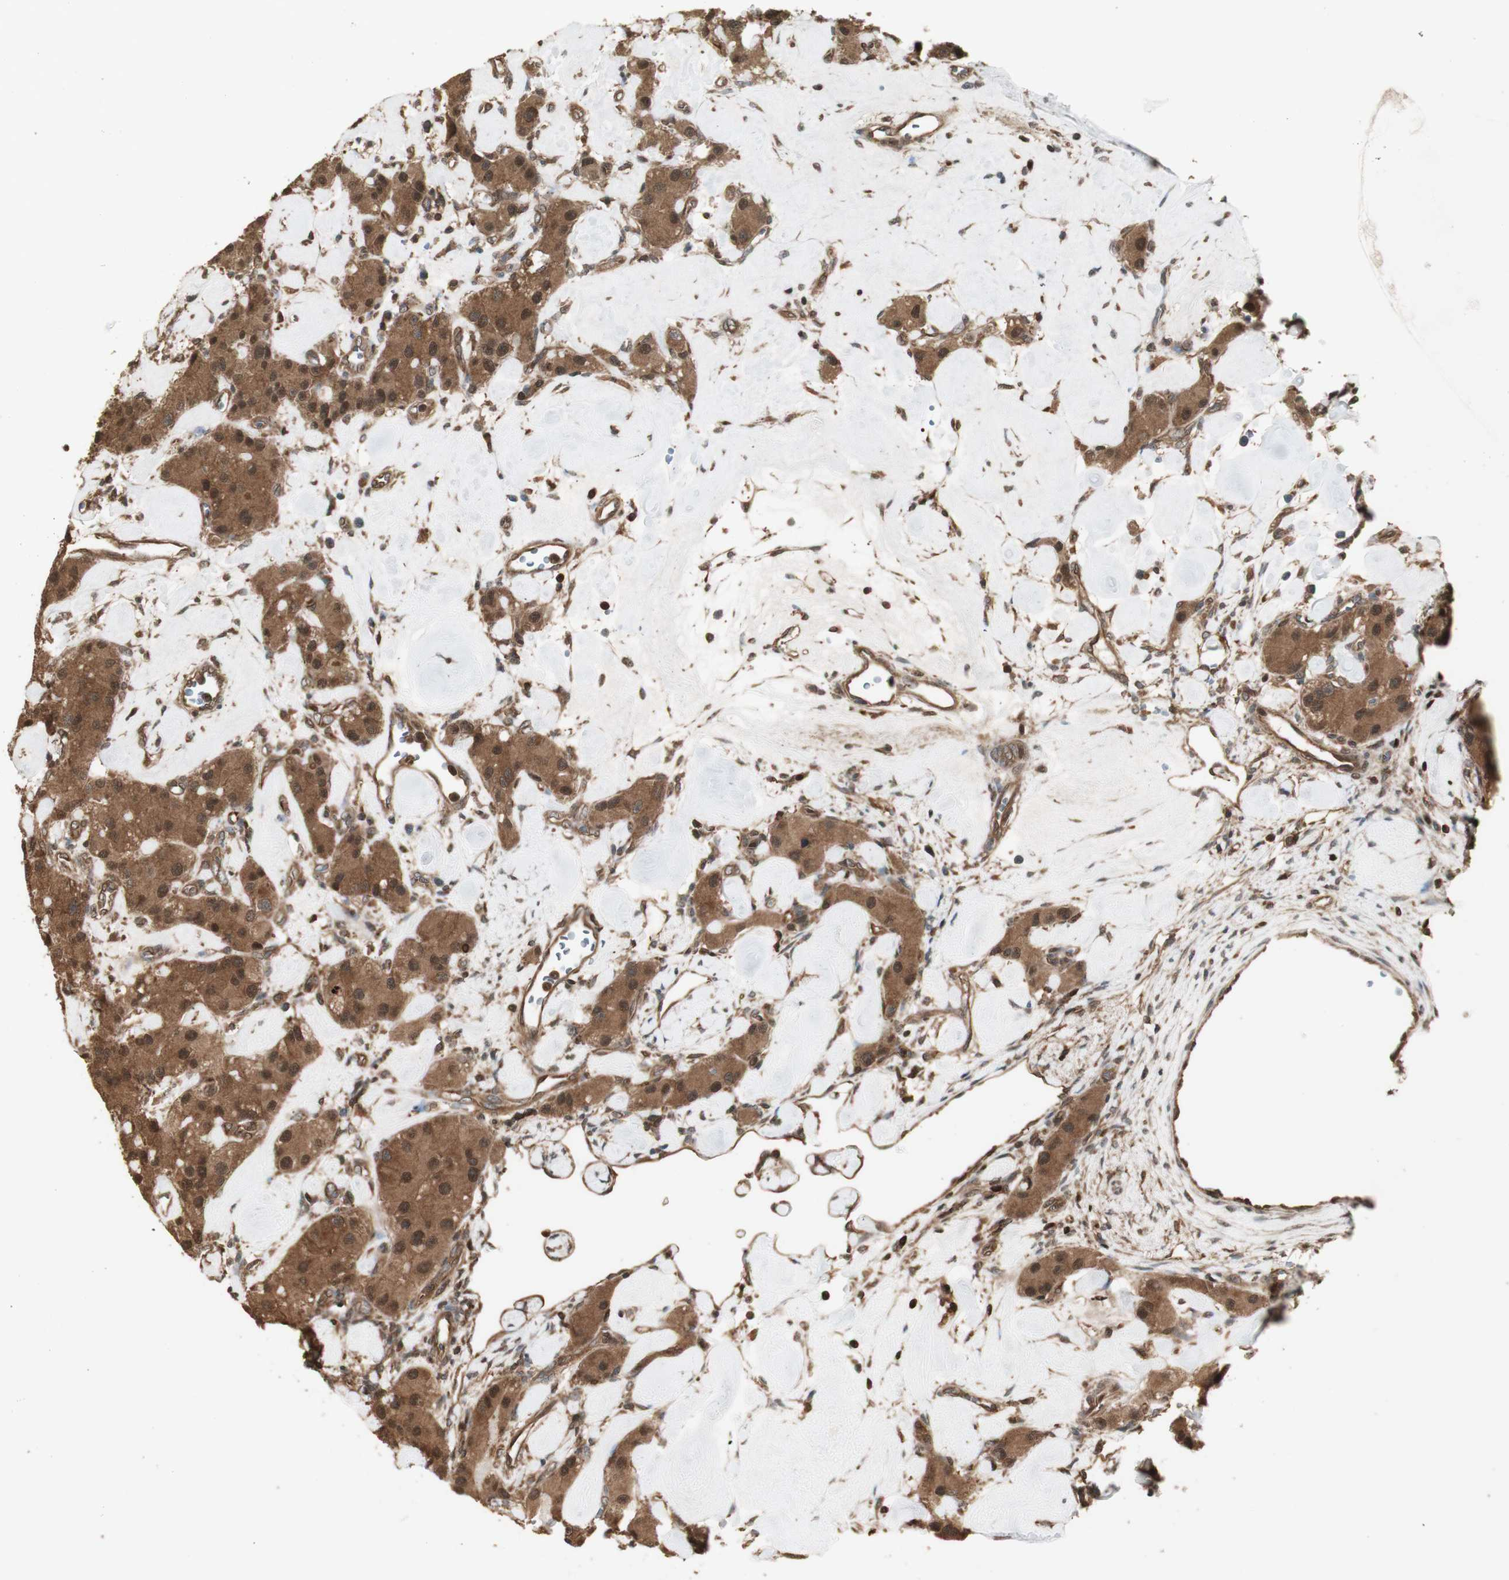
{"staining": {"intensity": "moderate", "quantity": ">75%", "location": "cytoplasmic/membranous,nuclear"}, "tissue": "carcinoid", "cell_type": "Tumor cells", "image_type": "cancer", "snomed": [{"axis": "morphology", "description": "Carcinoid, malignant, NOS"}, {"axis": "topography", "description": "Pancreas"}], "caption": "A medium amount of moderate cytoplasmic/membranous and nuclear staining is present in about >75% of tumor cells in malignant carcinoid tissue. (Brightfield microscopy of DAB IHC at high magnification).", "gene": "YWHAB", "patient": {"sex": "male", "age": 41}}